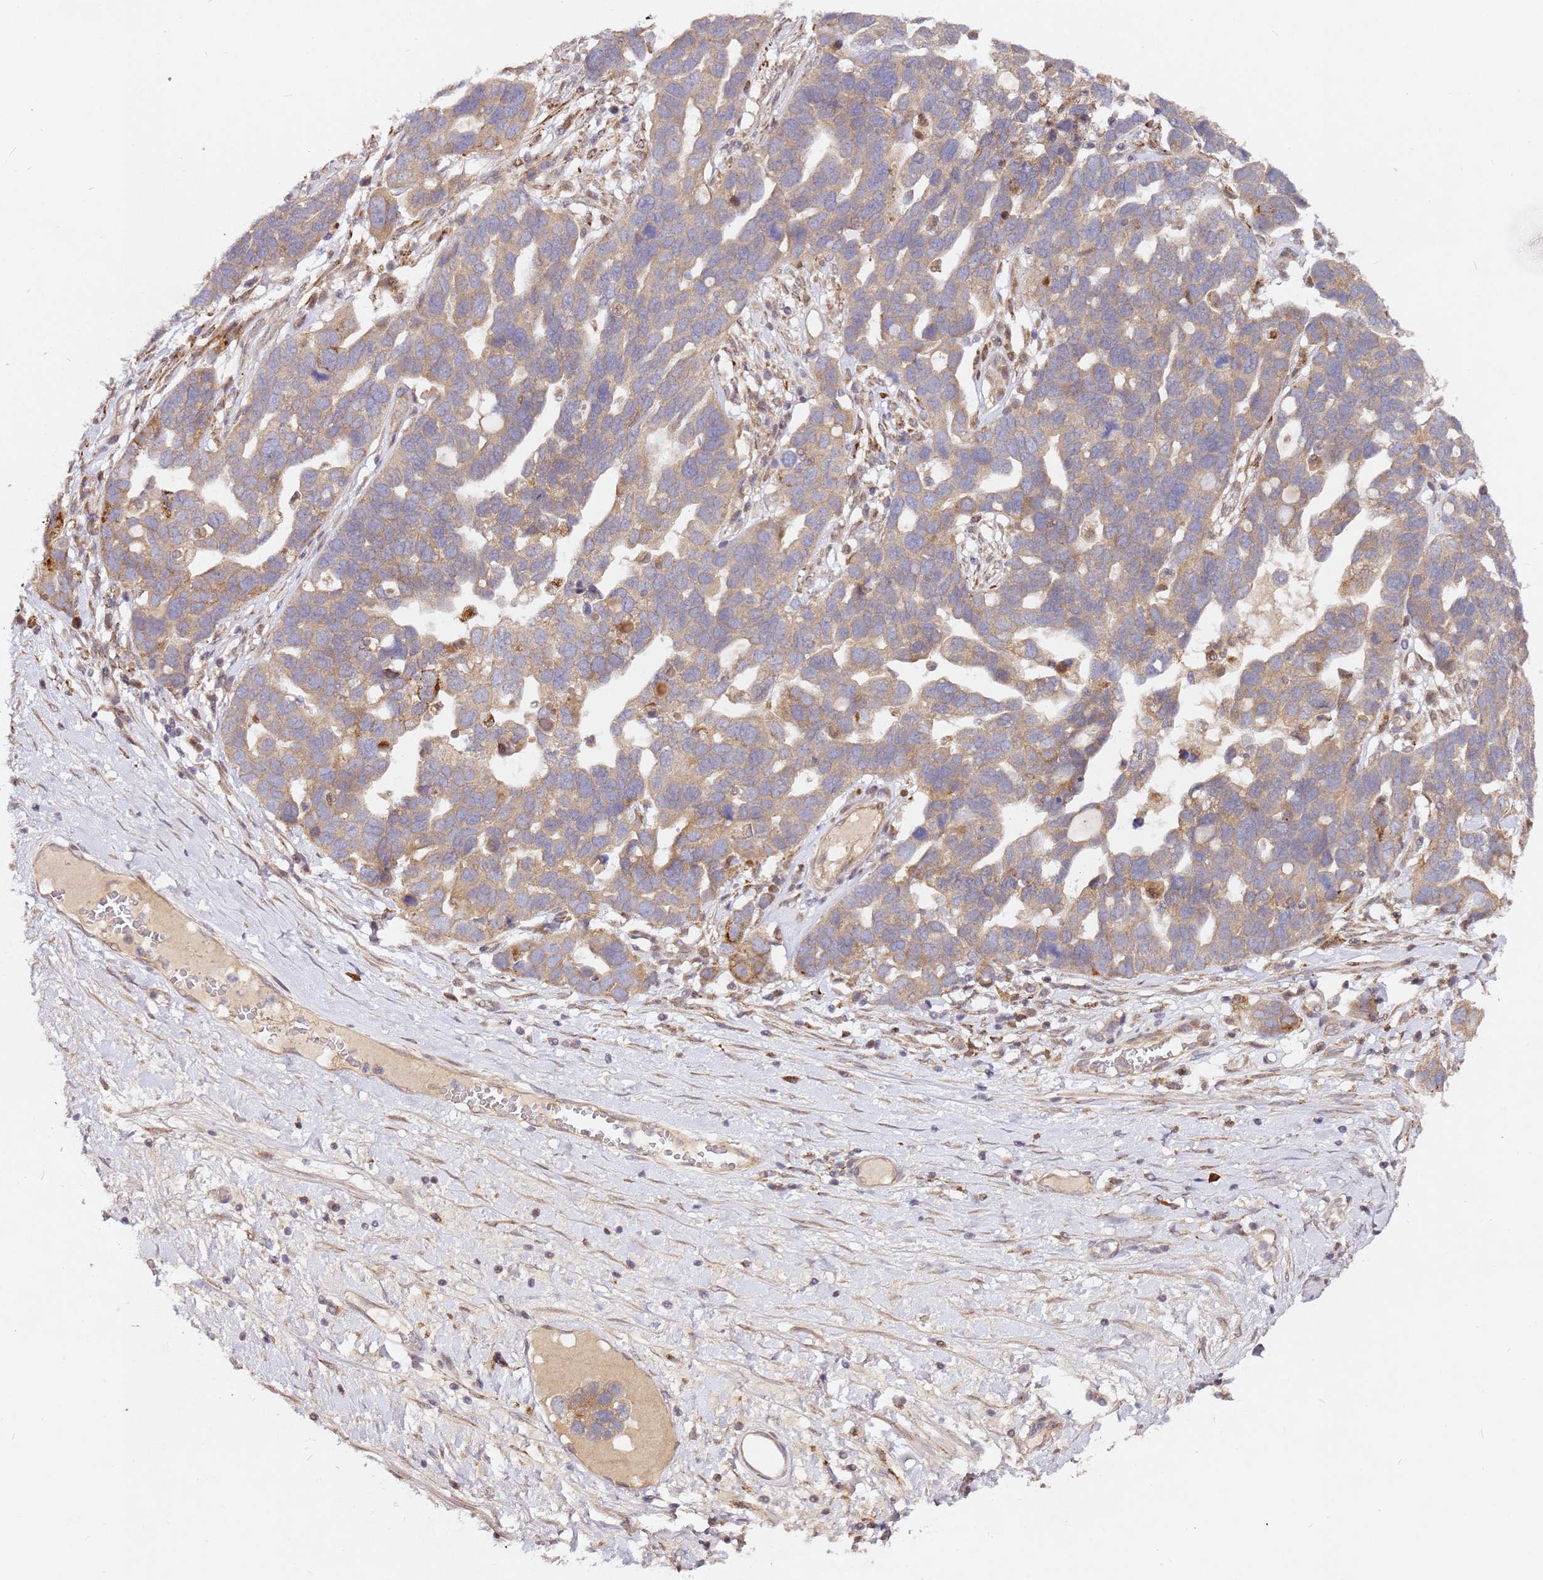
{"staining": {"intensity": "weak", "quantity": ">75%", "location": "cytoplasmic/membranous,nuclear"}, "tissue": "ovarian cancer", "cell_type": "Tumor cells", "image_type": "cancer", "snomed": [{"axis": "morphology", "description": "Cystadenocarcinoma, serous, NOS"}, {"axis": "topography", "description": "Ovary"}], "caption": "Serous cystadenocarcinoma (ovarian) stained with DAB (3,3'-diaminobenzidine) immunohistochemistry (IHC) exhibits low levels of weak cytoplasmic/membranous and nuclear expression in approximately >75% of tumor cells.", "gene": "ALG11", "patient": {"sex": "female", "age": 54}}